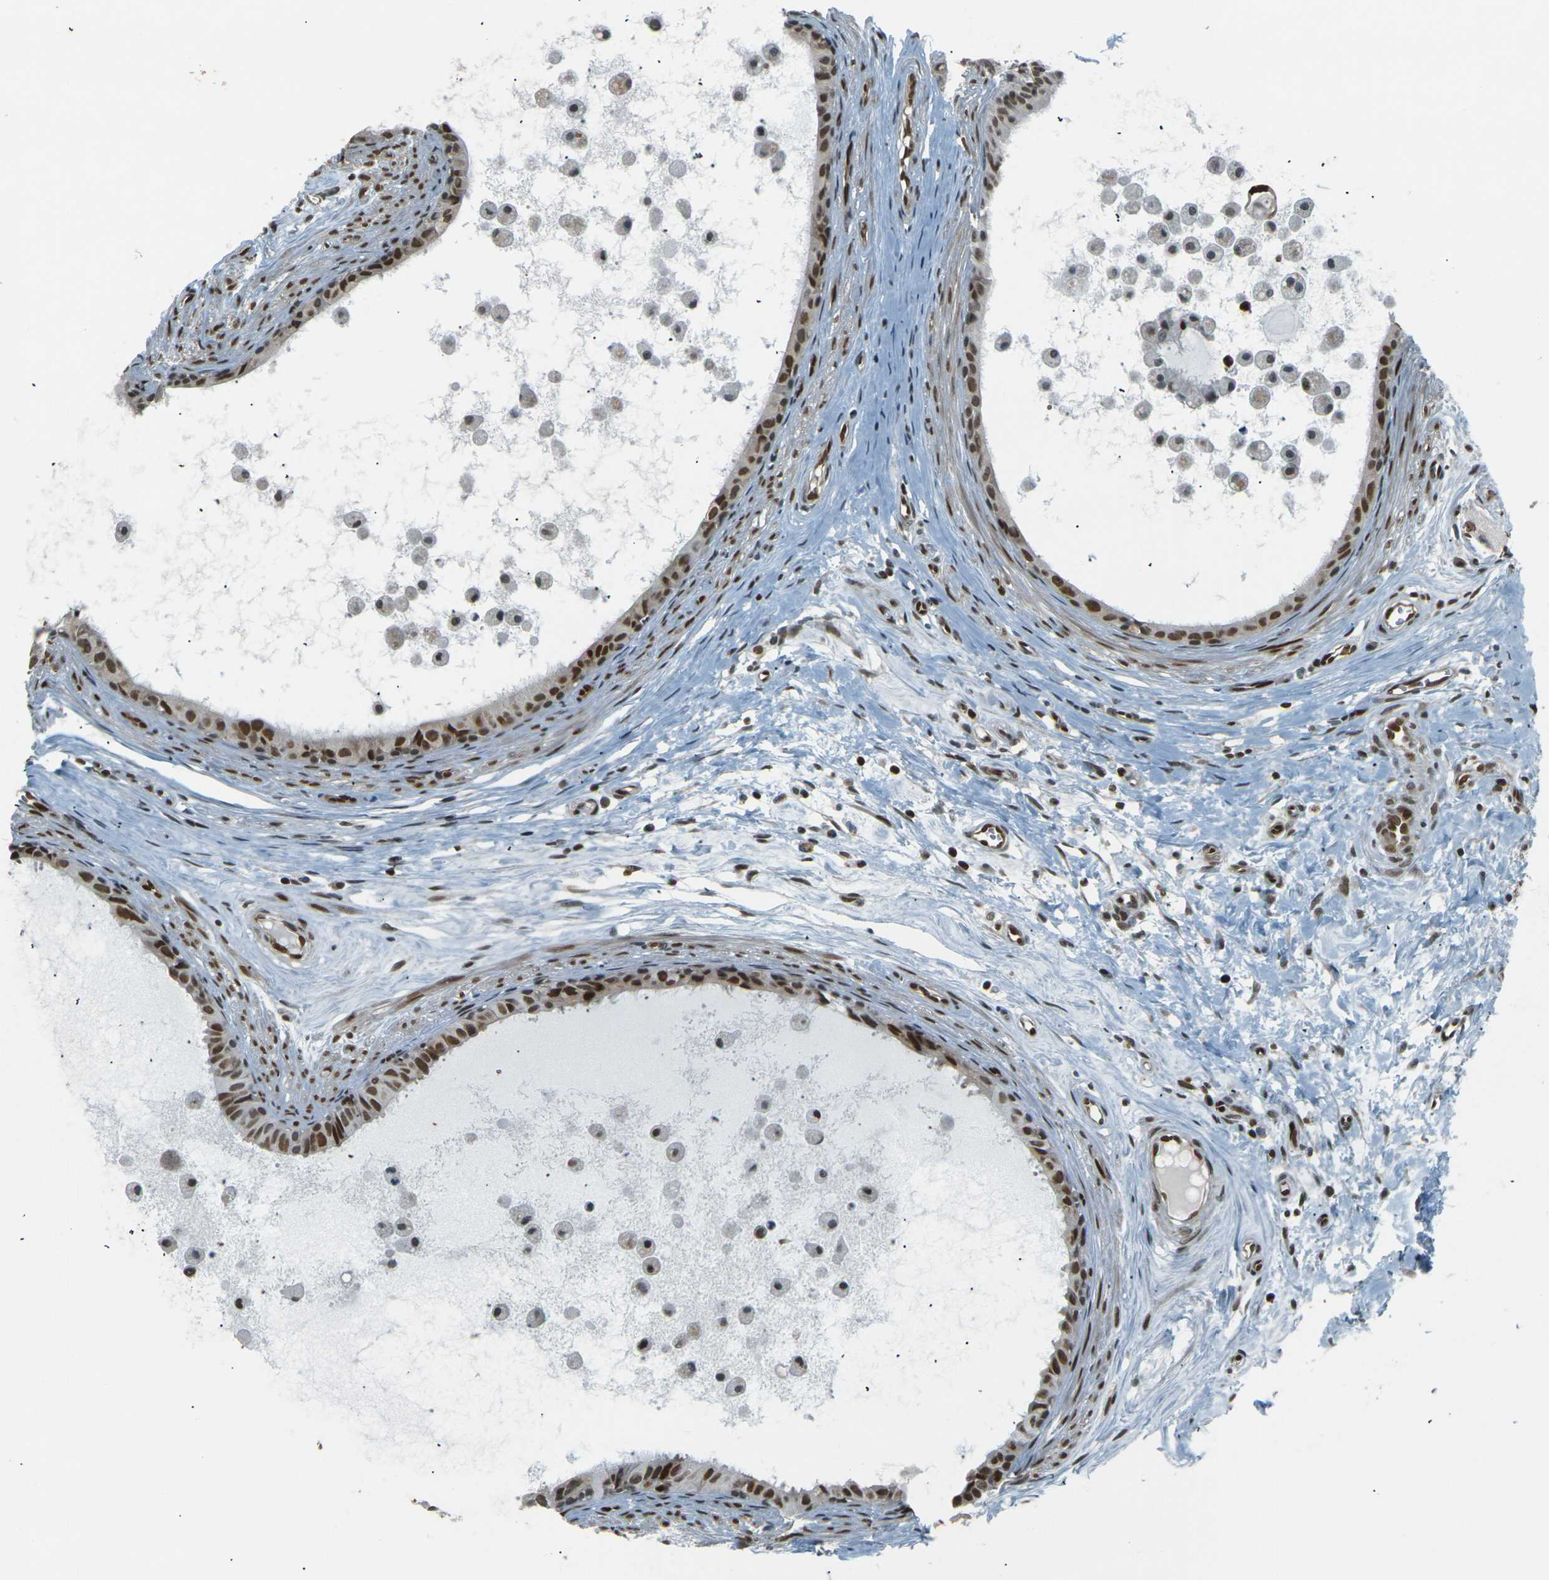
{"staining": {"intensity": "moderate", "quantity": "25%-75%", "location": "nuclear"}, "tissue": "epididymis", "cell_type": "Glandular cells", "image_type": "normal", "snomed": [{"axis": "morphology", "description": "Normal tissue, NOS"}, {"axis": "morphology", "description": "Inflammation, NOS"}, {"axis": "topography", "description": "Epididymis"}], "caption": "Immunohistochemistry micrograph of benign epididymis stained for a protein (brown), which displays medium levels of moderate nuclear positivity in approximately 25%-75% of glandular cells.", "gene": "NHEJ1", "patient": {"sex": "male", "age": 85}}